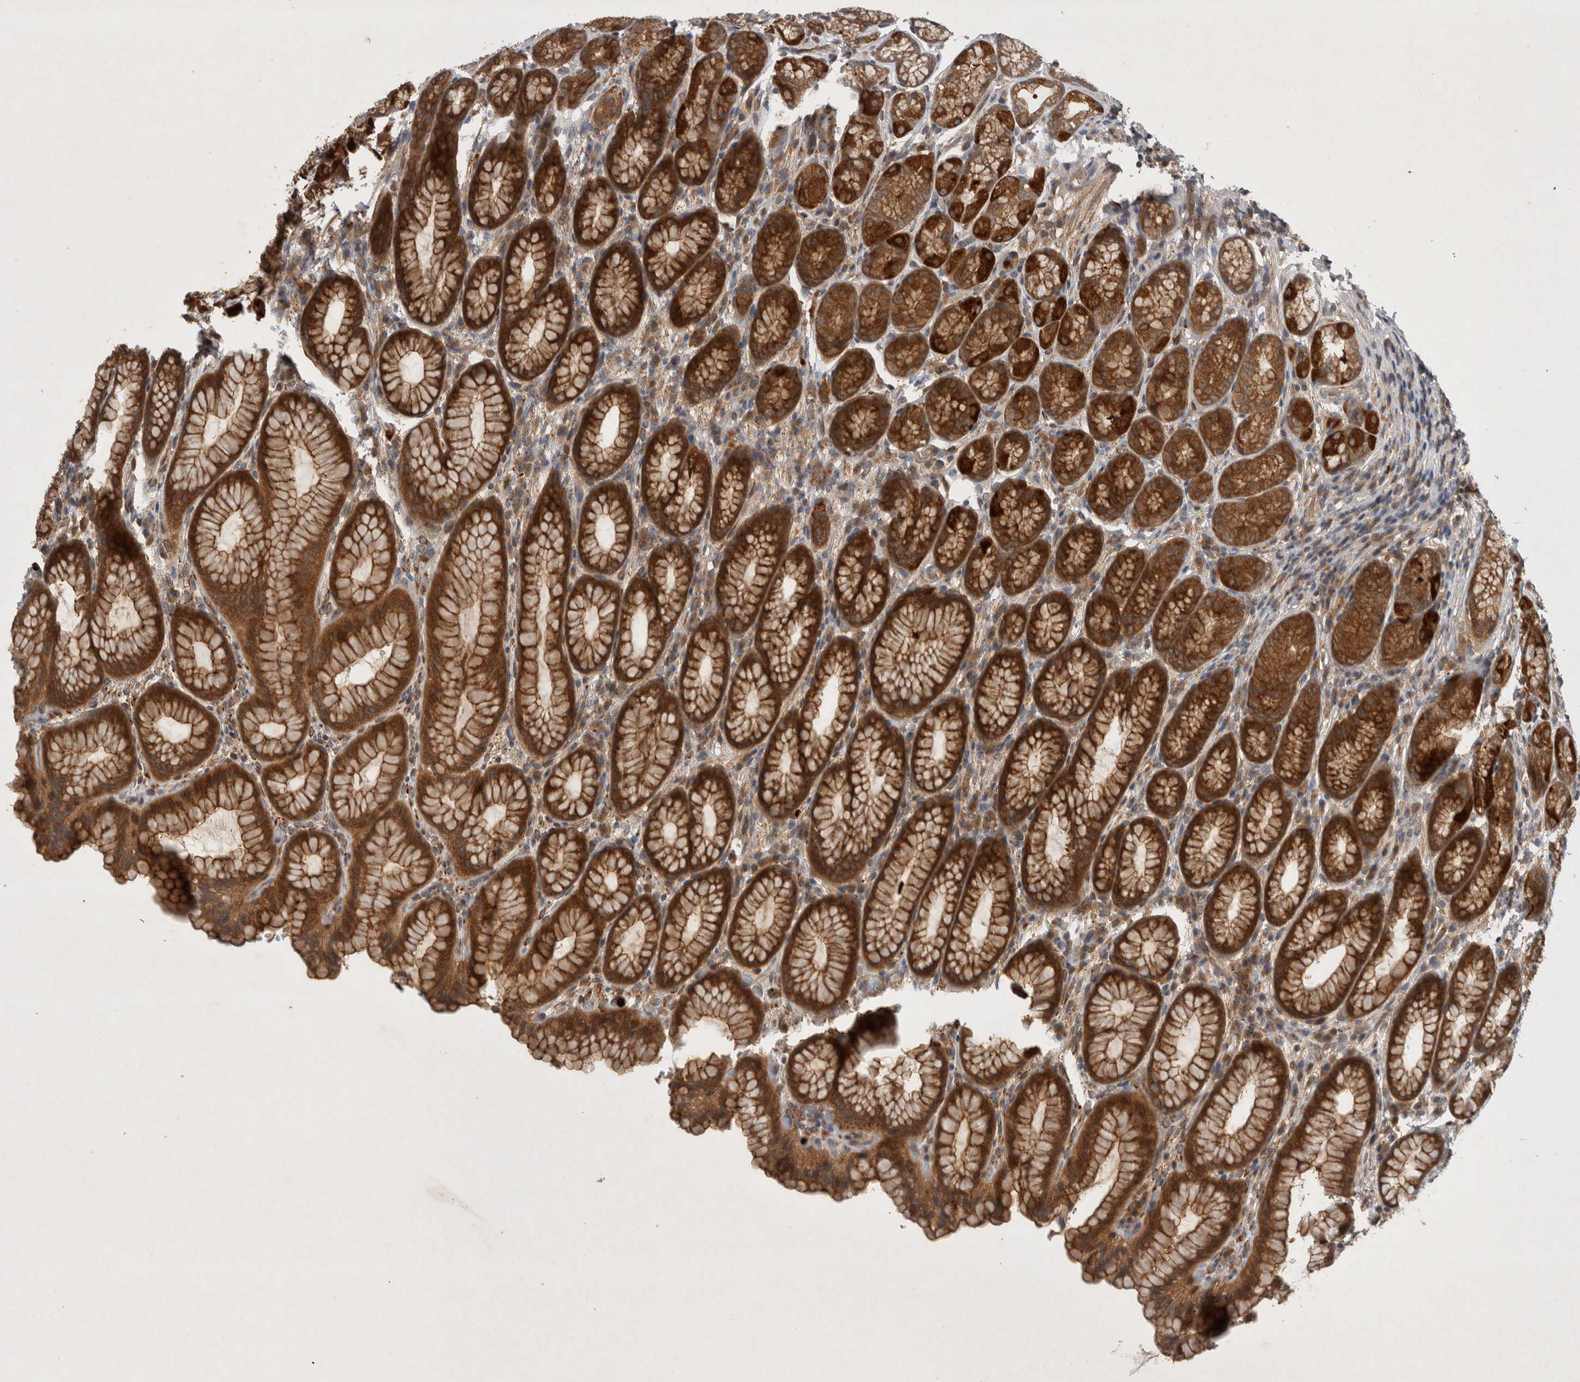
{"staining": {"intensity": "strong", "quantity": ">75%", "location": "cytoplasmic/membranous"}, "tissue": "stomach", "cell_type": "Glandular cells", "image_type": "normal", "snomed": [{"axis": "morphology", "description": "Normal tissue, NOS"}, {"axis": "topography", "description": "Stomach"}], "caption": "Strong cytoplasmic/membranous protein positivity is seen in approximately >75% of glandular cells in stomach.", "gene": "PDCD2", "patient": {"sex": "male", "age": 42}}